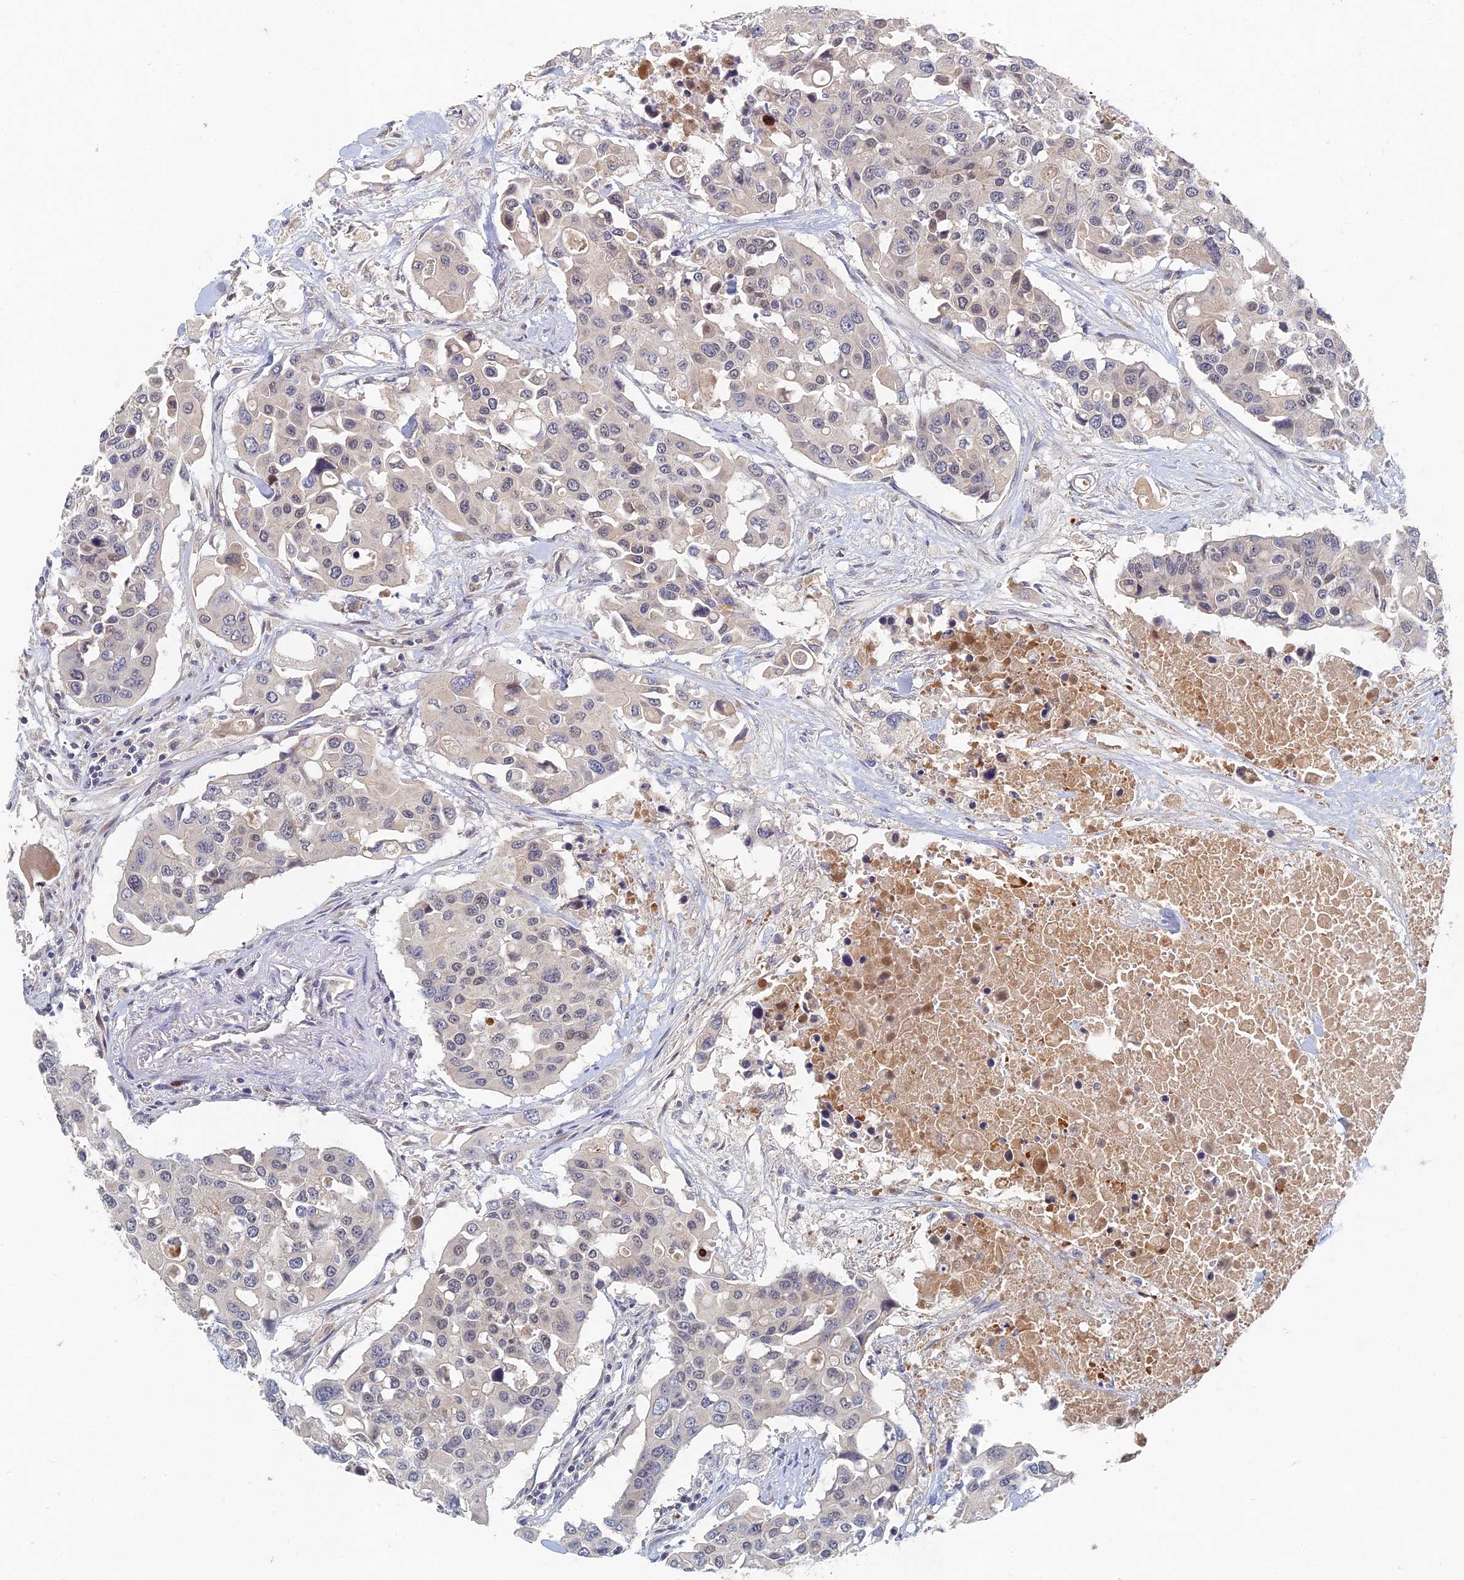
{"staining": {"intensity": "negative", "quantity": "none", "location": "none"}, "tissue": "colorectal cancer", "cell_type": "Tumor cells", "image_type": "cancer", "snomed": [{"axis": "morphology", "description": "Adenocarcinoma, NOS"}, {"axis": "topography", "description": "Colon"}], "caption": "This is an immunohistochemistry (IHC) photomicrograph of colorectal cancer (adenocarcinoma). There is no staining in tumor cells.", "gene": "GNA15", "patient": {"sex": "male", "age": 77}}